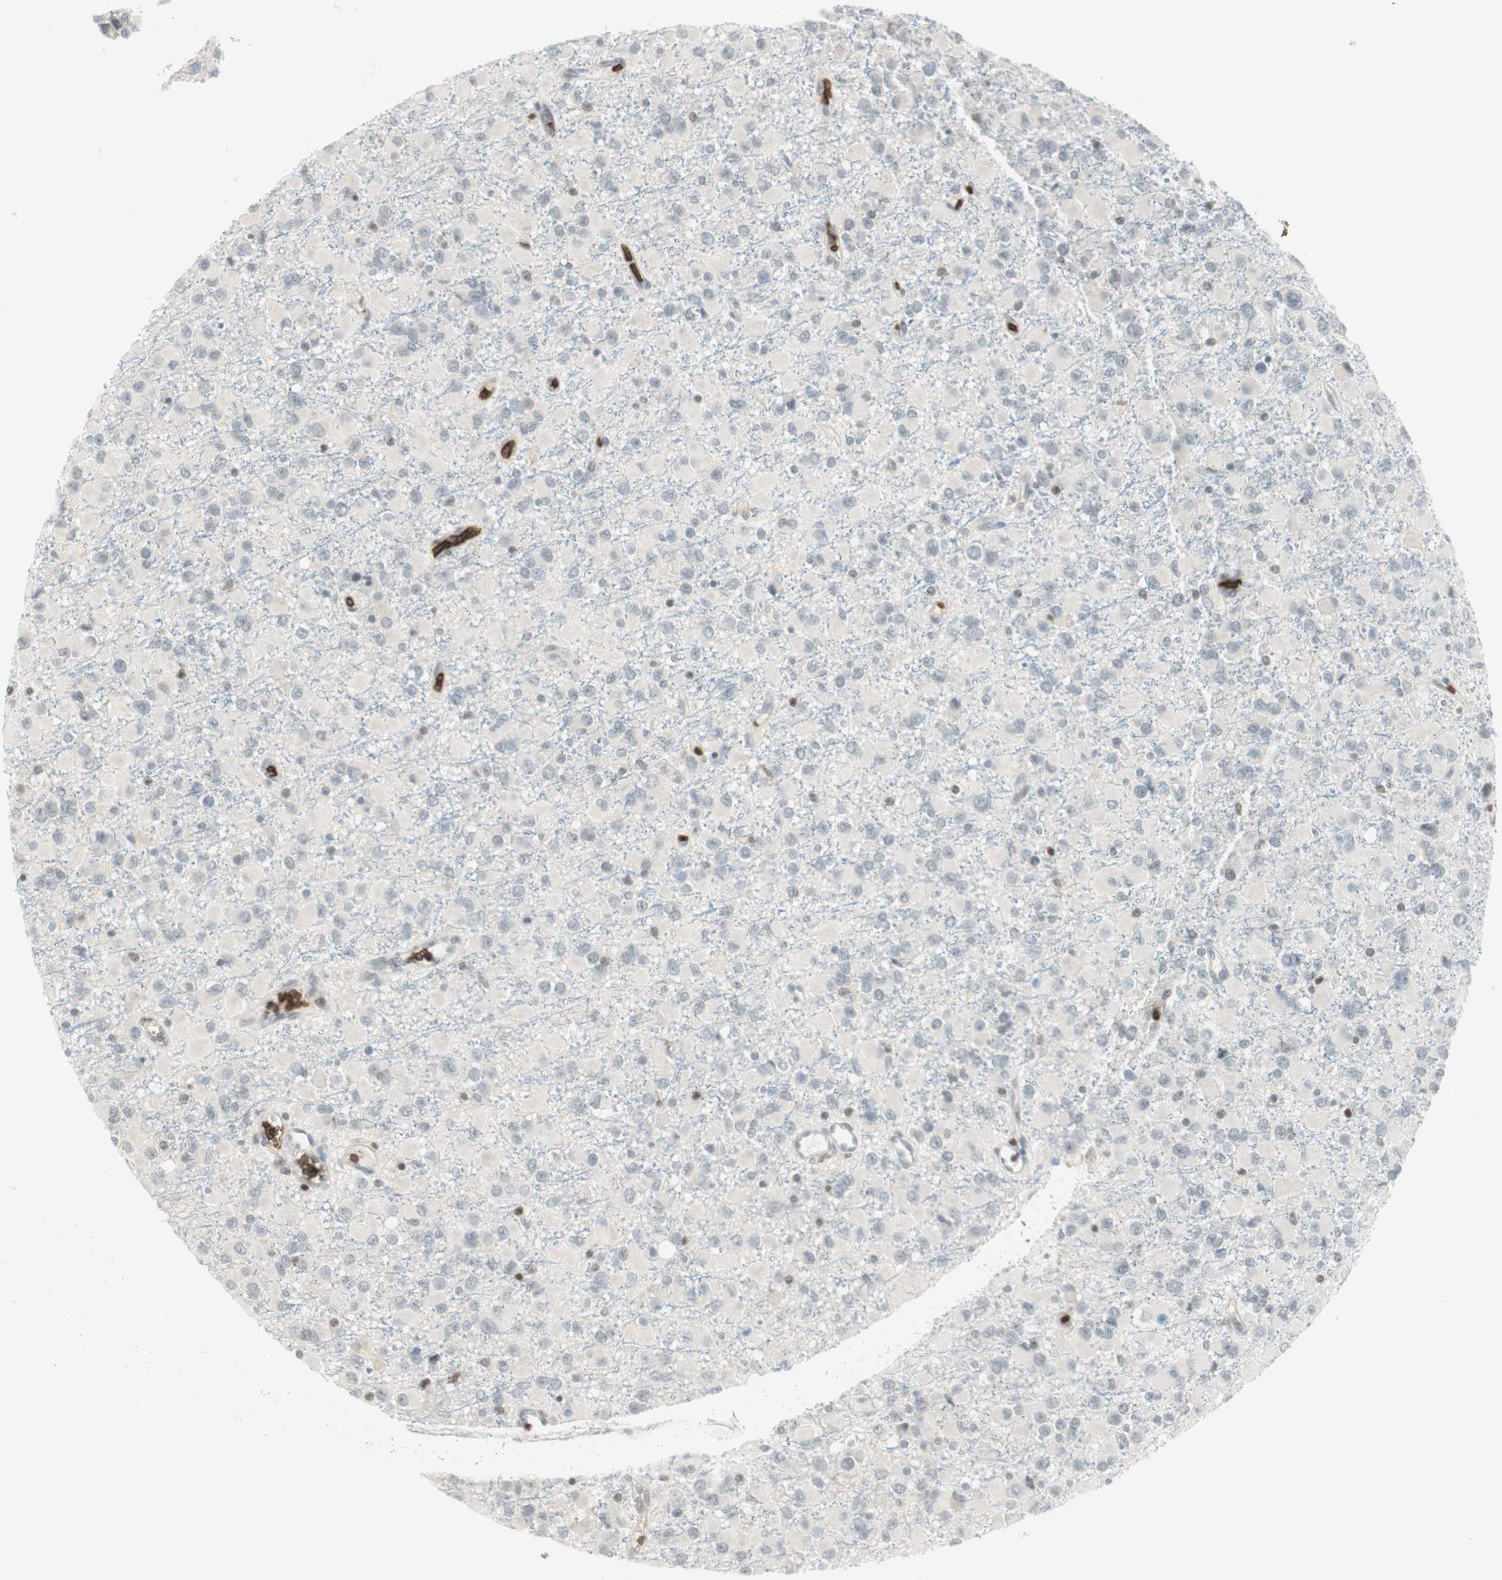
{"staining": {"intensity": "negative", "quantity": "none", "location": "none"}, "tissue": "glioma", "cell_type": "Tumor cells", "image_type": "cancer", "snomed": [{"axis": "morphology", "description": "Glioma, malignant, Low grade"}, {"axis": "topography", "description": "Brain"}], "caption": "High magnification brightfield microscopy of glioma stained with DAB (3,3'-diaminobenzidine) (brown) and counterstained with hematoxylin (blue): tumor cells show no significant positivity. The staining is performed using DAB (3,3'-diaminobenzidine) brown chromogen with nuclei counter-stained in using hematoxylin.", "gene": "MAP4K1", "patient": {"sex": "male", "age": 42}}